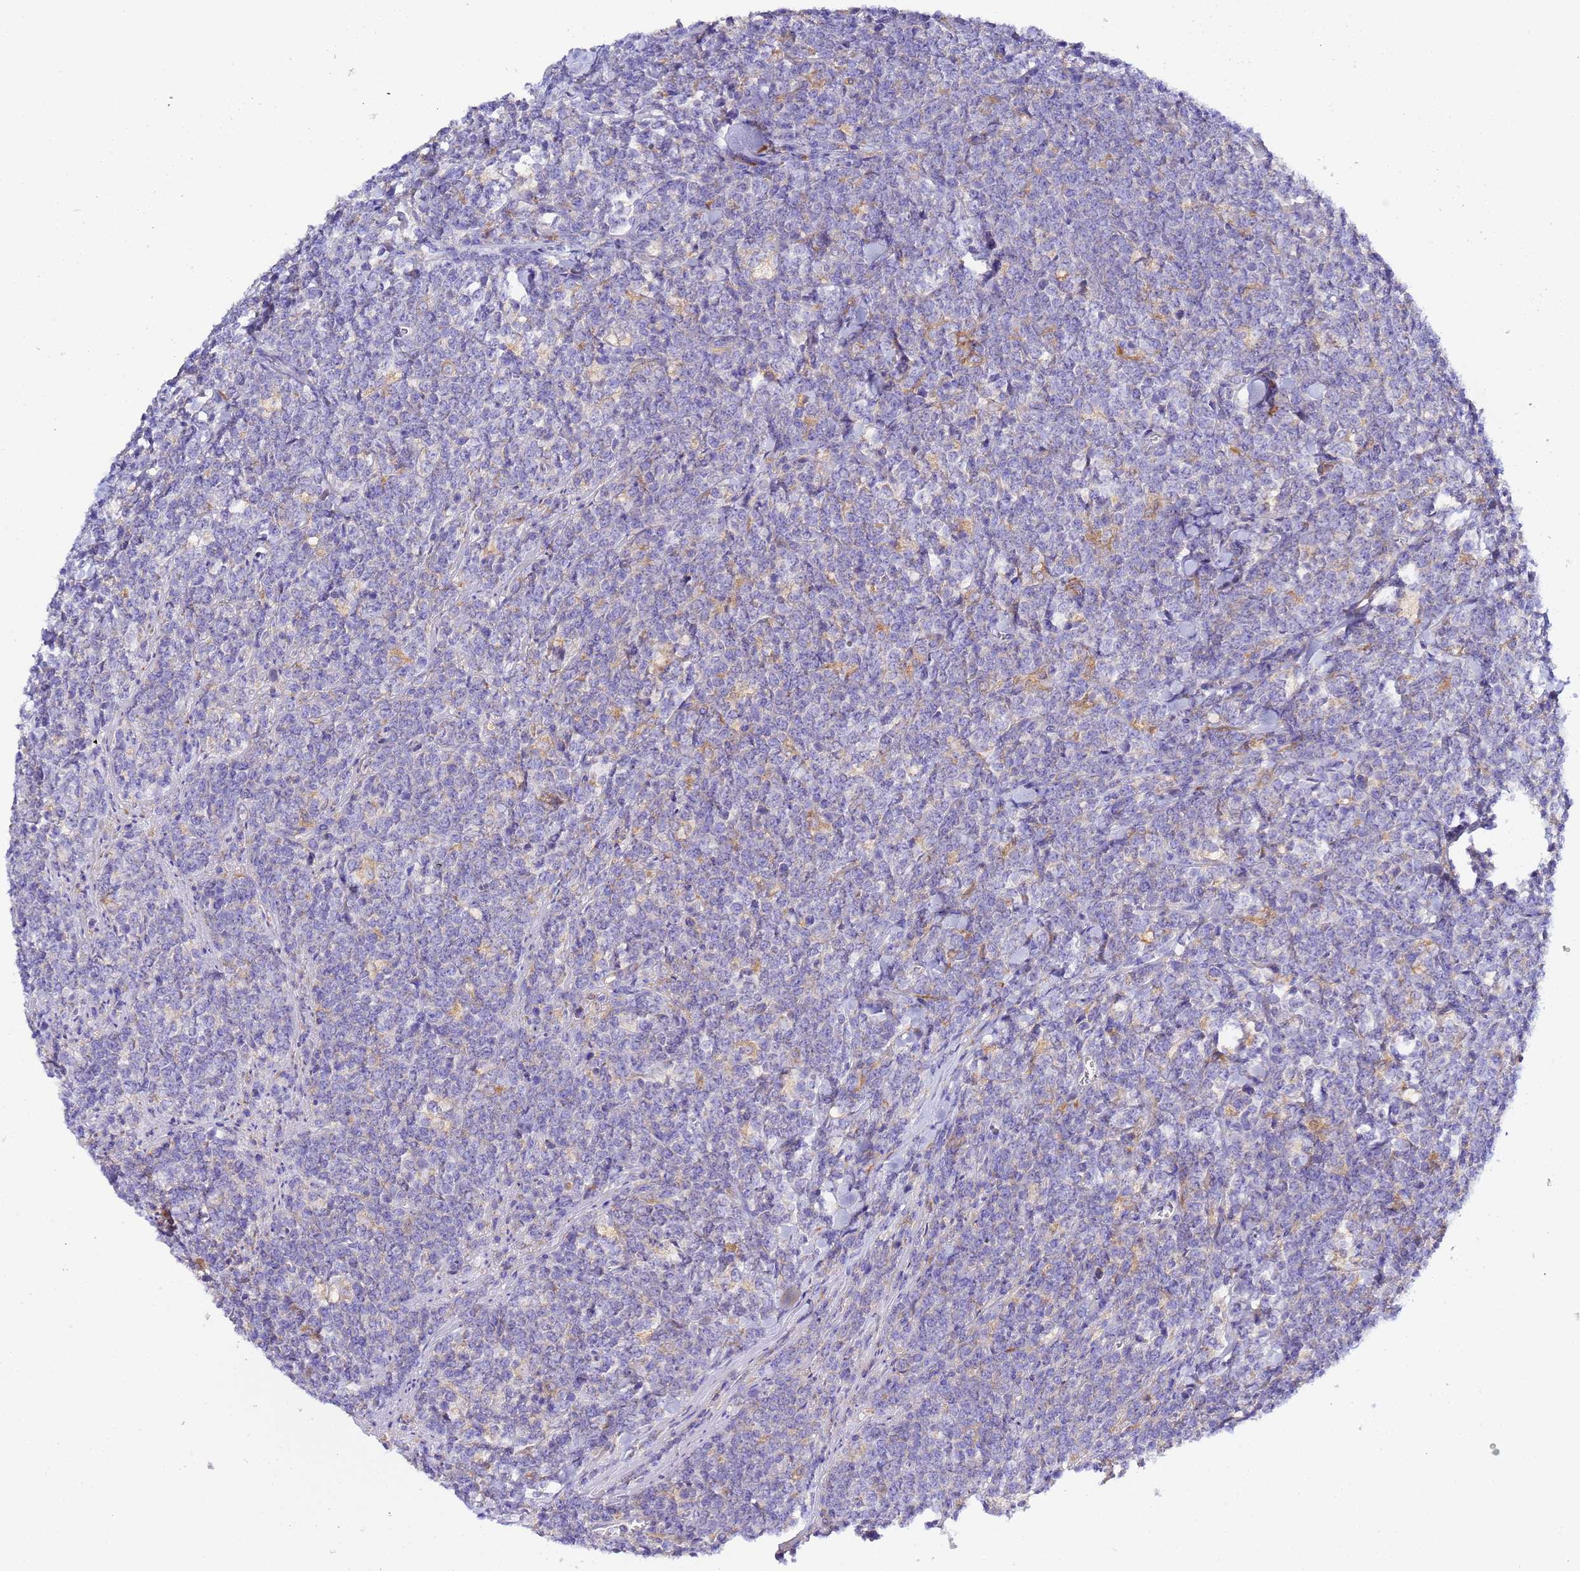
{"staining": {"intensity": "negative", "quantity": "none", "location": "none"}, "tissue": "lymphoma", "cell_type": "Tumor cells", "image_type": "cancer", "snomed": [{"axis": "morphology", "description": "Malignant lymphoma, non-Hodgkin's type, High grade"}, {"axis": "topography", "description": "Small intestine"}], "caption": "Human lymphoma stained for a protein using immunohistochemistry (IHC) reveals no expression in tumor cells.", "gene": "VTI1B", "patient": {"sex": "male", "age": 8}}